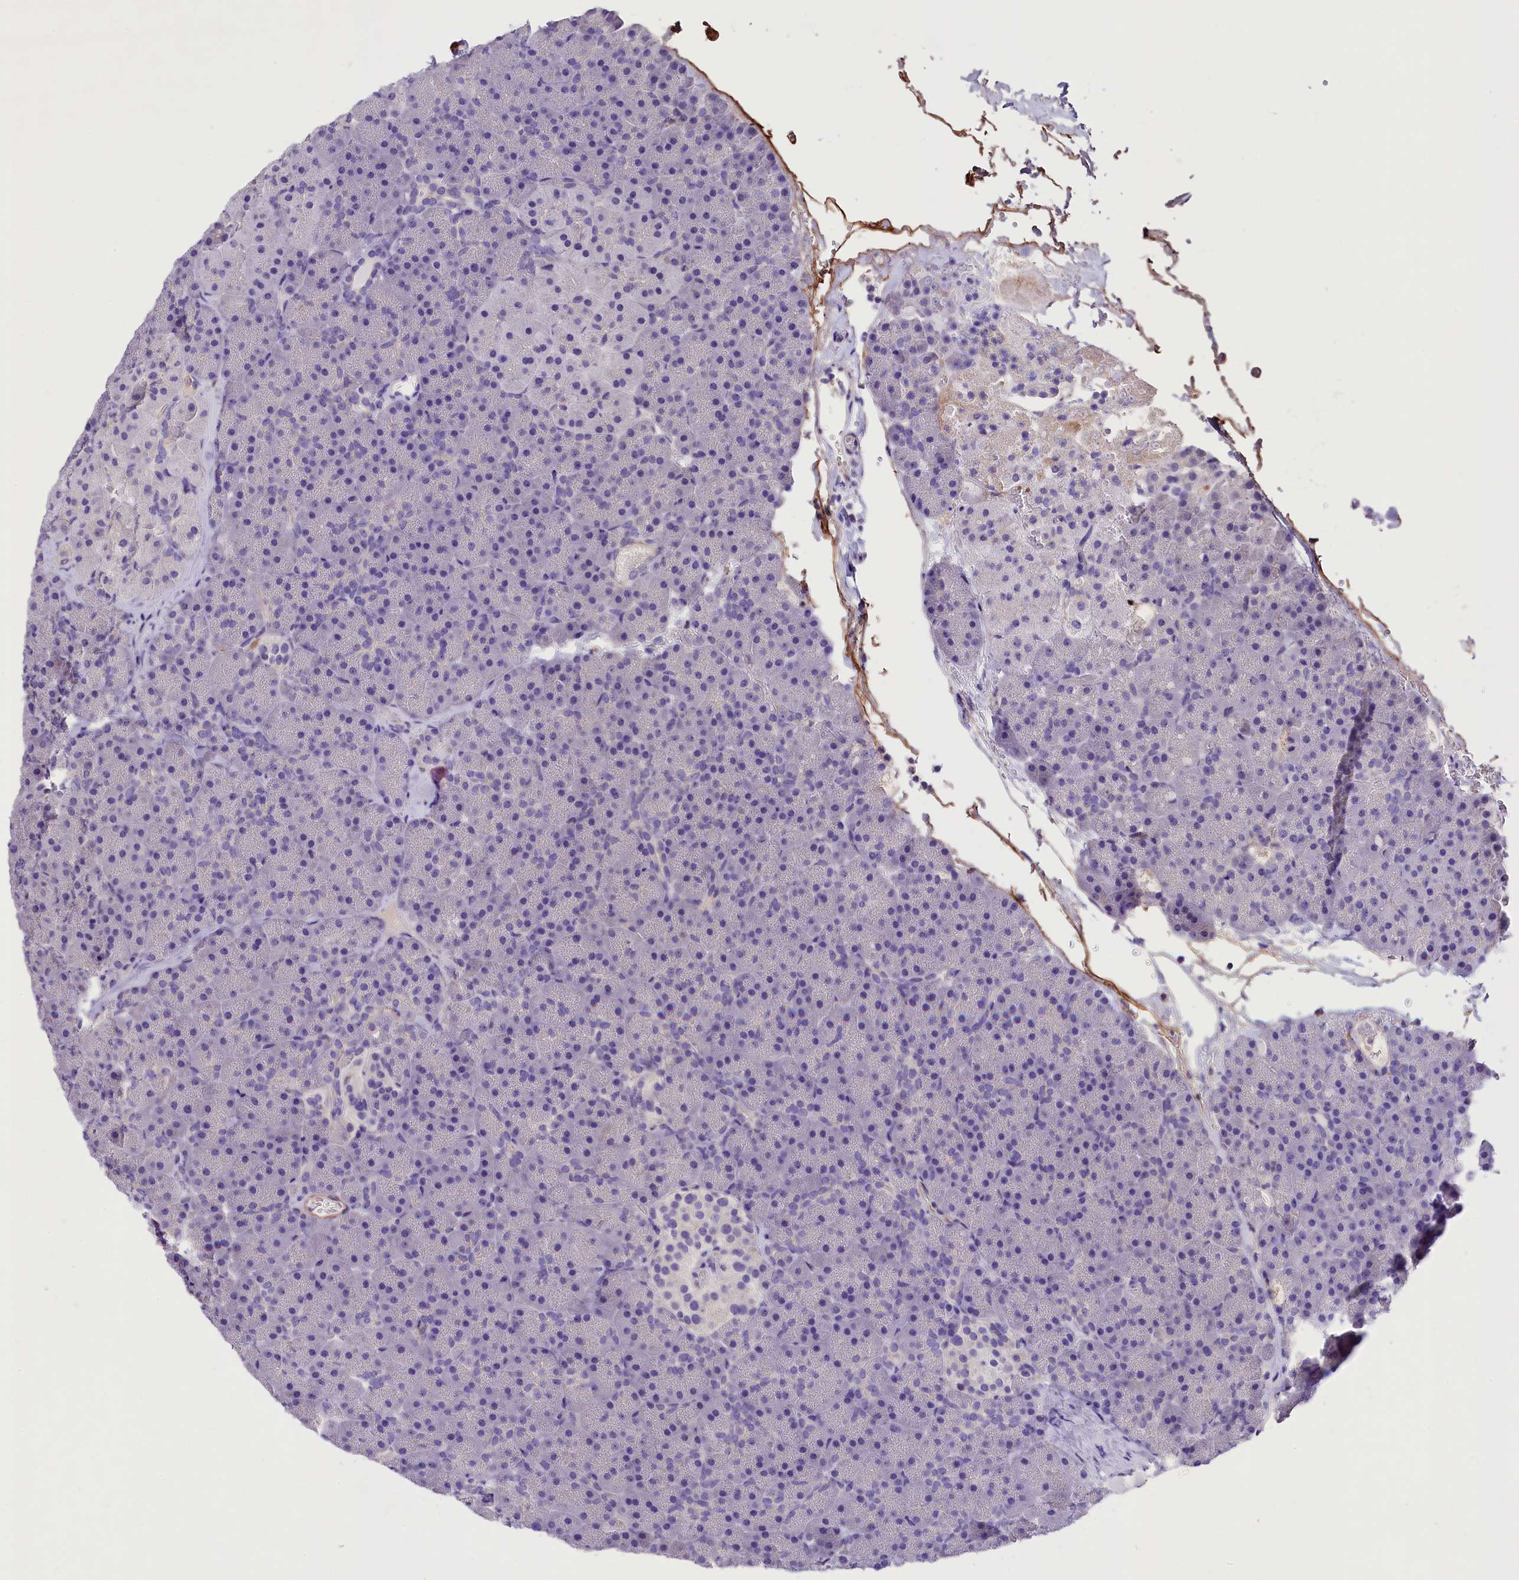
{"staining": {"intensity": "negative", "quantity": "none", "location": "none"}, "tissue": "pancreas", "cell_type": "Exocrine glandular cells", "image_type": "normal", "snomed": [{"axis": "morphology", "description": "Normal tissue, NOS"}, {"axis": "topography", "description": "Pancreas"}], "caption": "Pancreas stained for a protein using immunohistochemistry shows no positivity exocrine glandular cells.", "gene": "MEX3B", "patient": {"sex": "male", "age": 36}}